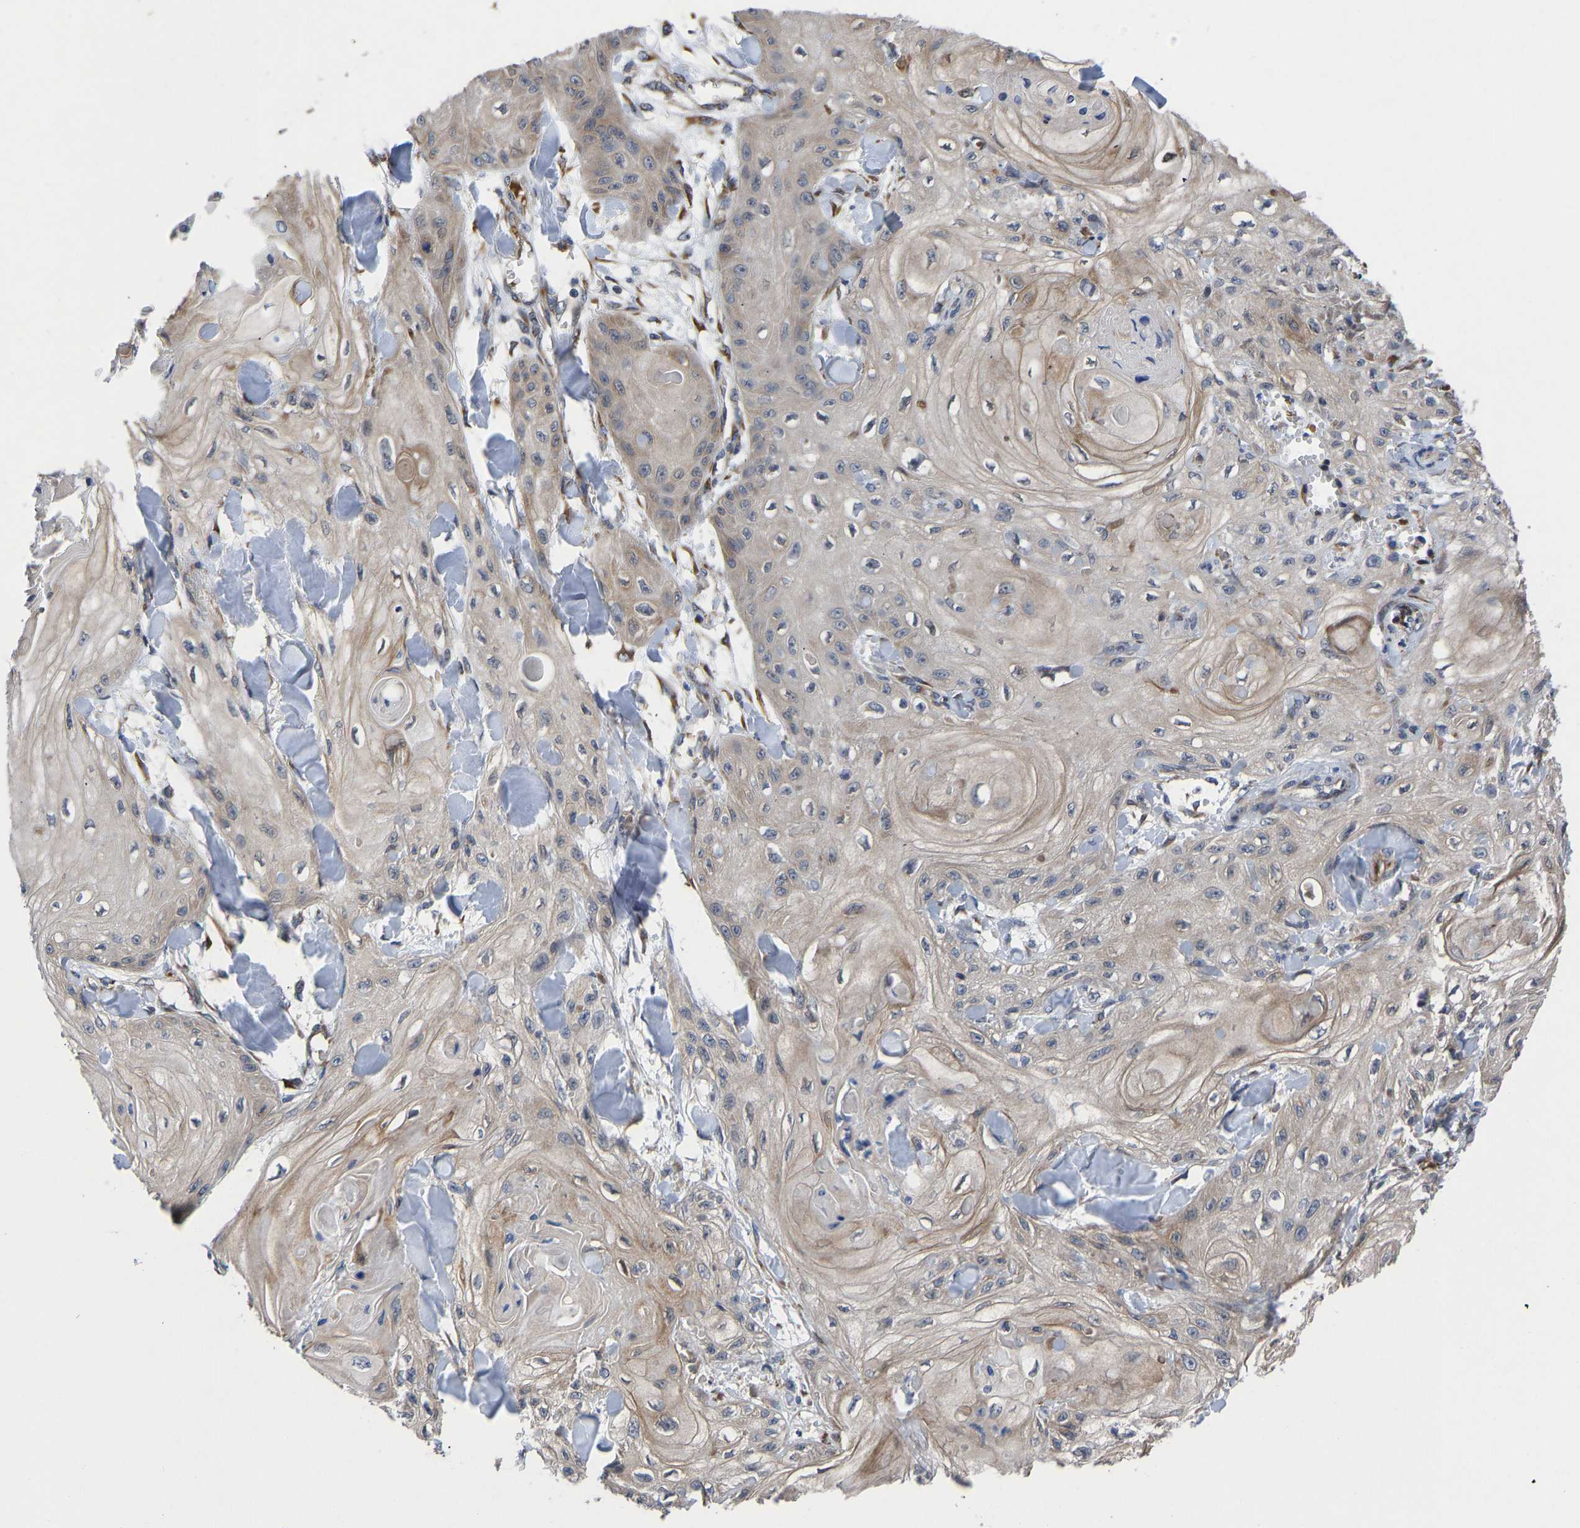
{"staining": {"intensity": "weak", "quantity": ">75%", "location": "cytoplasmic/membranous"}, "tissue": "skin cancer", "cell_type": "Tumor cells", "image_type": "cancer", "snomed": [{"axis": "morphology", "description": "Squamous cell carcinoma, NOS"}, {"axis": "topography", "description": "Skin"}], "caption": "Tumor cells display low levels of weak cytoplasmic/membranous positivity in approximately >75% of cells in squamous cell carcinoma (skin).", "gene": "FRRS1", "patient": {"sex": "male", "age": 74}}